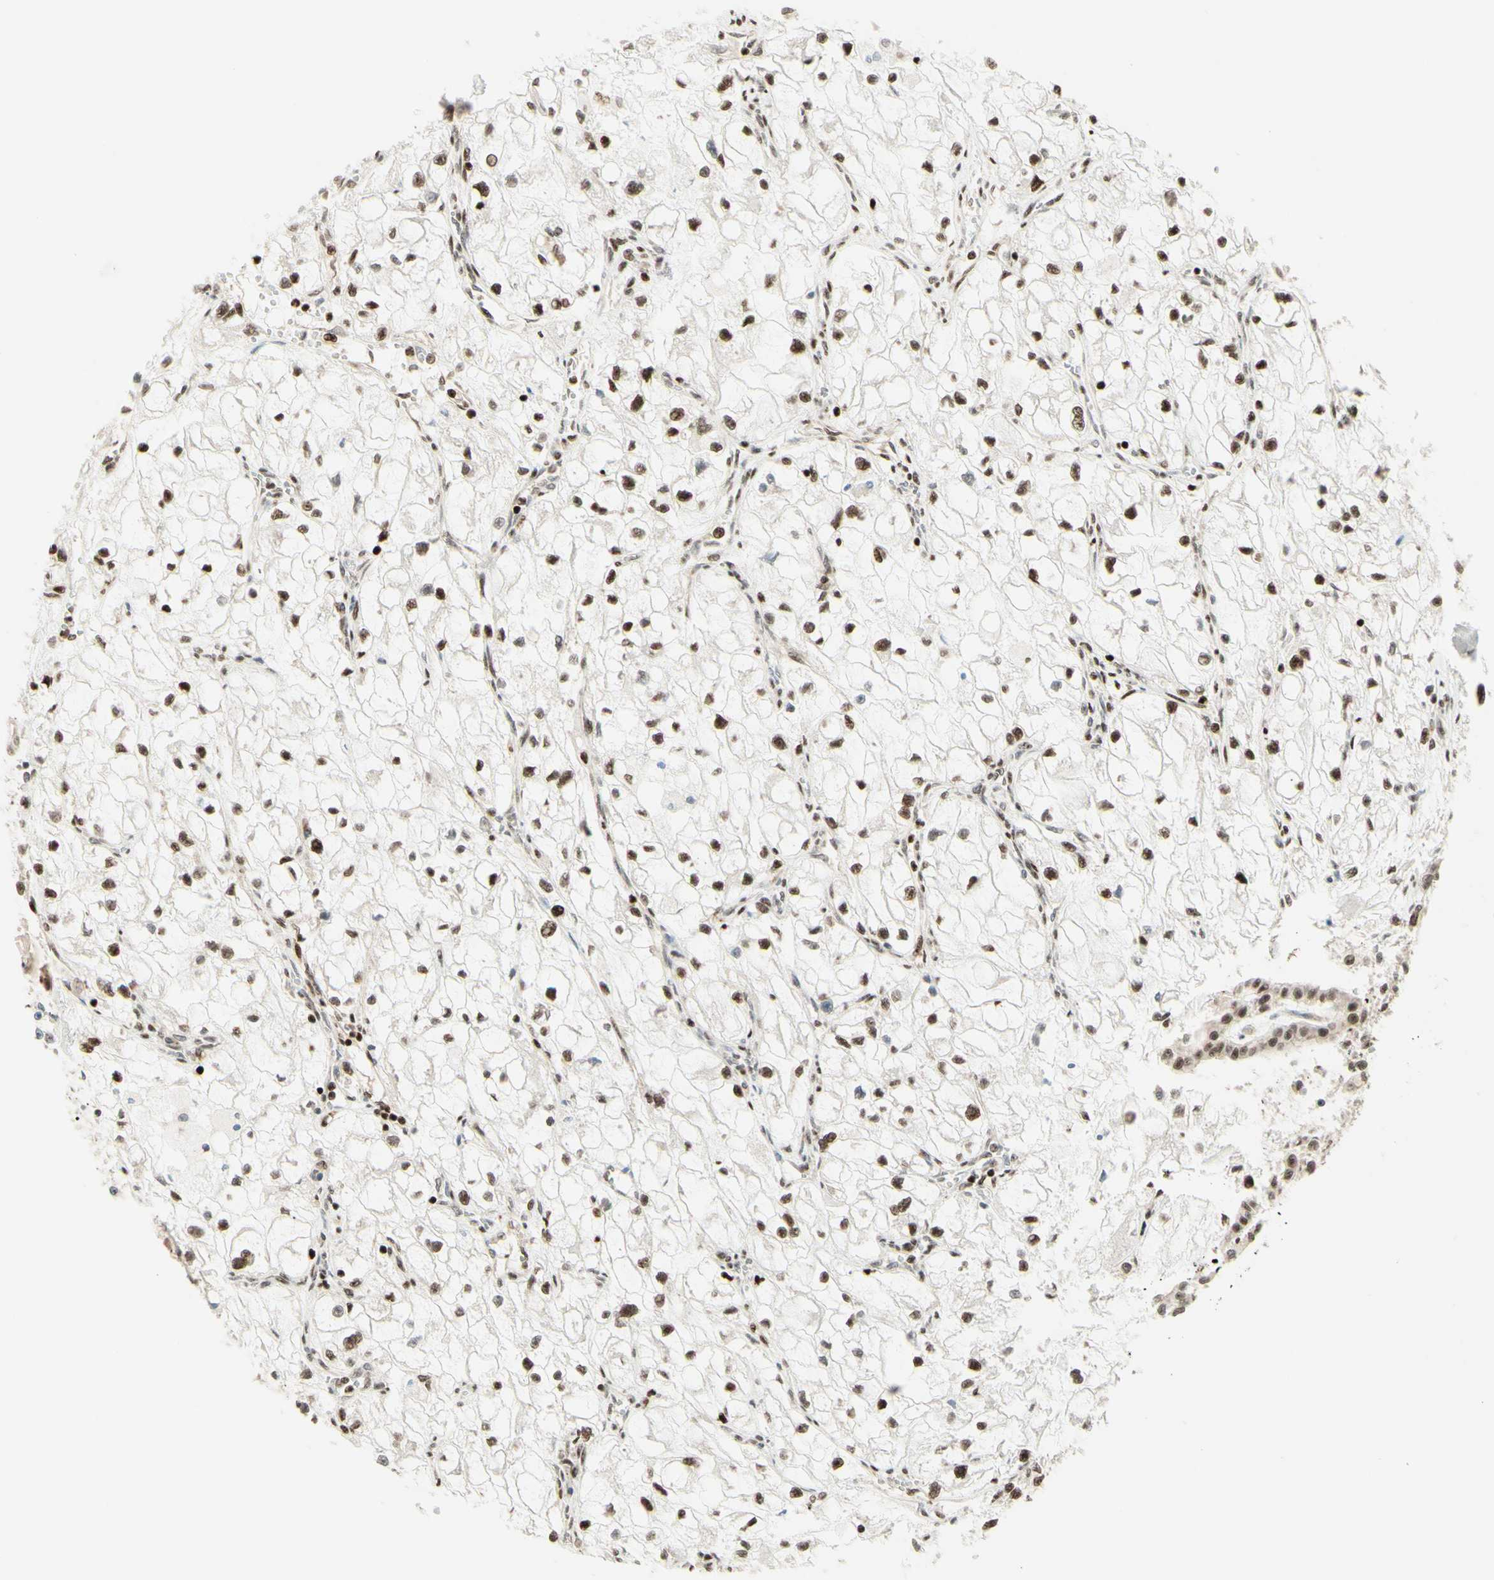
{"staining": {"intensity": "moderate", "quantity": ">75%", "location": "cytoplasmic/membranous,nuclear"}, "tissue": "renal cancer", "cell_type": "Tumor cells", "image_type": "cancer", "snomed": [{"axis": "morphology", "description": "Adenocarcinoma, NOS"}, {"axis": "topography", "description": "Kidney"}], "caption": "Immunohistochemical staining of renal adenocarcinoma demonstrates medium levels of moderate cytoplasmic/membranous and nuclear staining in approximately >75% of tumor cells.", "gene": "CDKL5", "patient": {"sex": "female", "age": 70}}